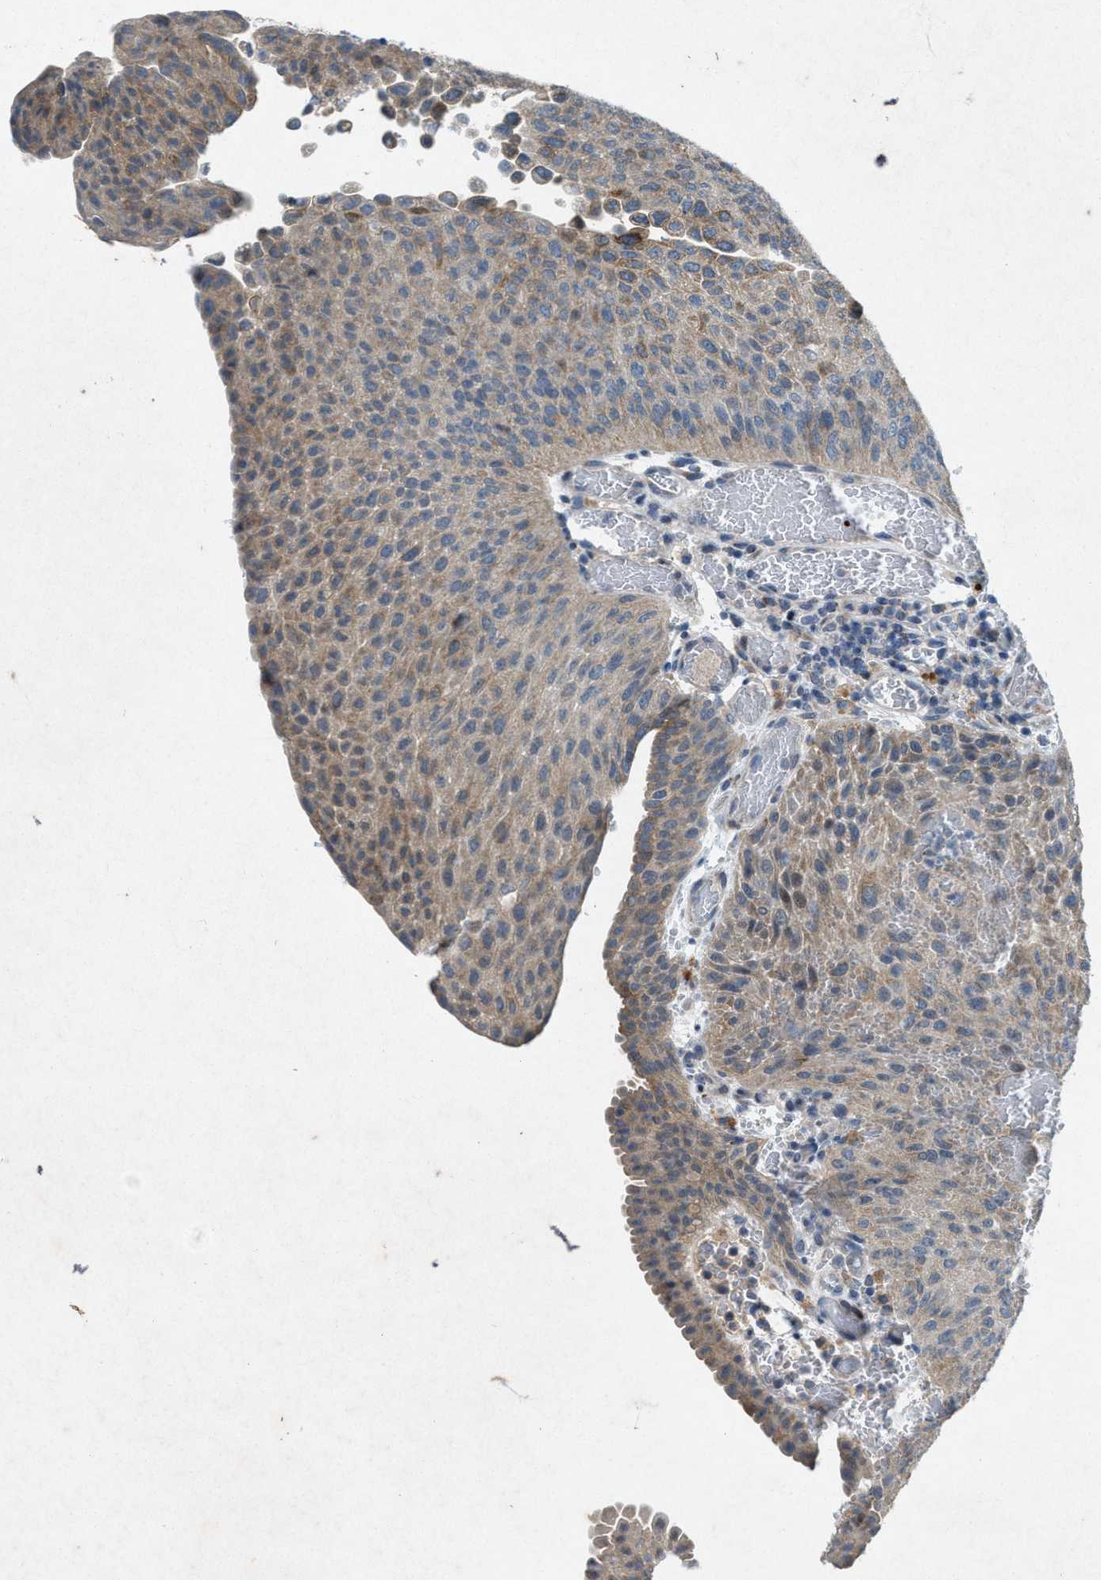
{"staining": {"intensity": "weak", "quantity": "25%-75%", "location": "cytoplasmic/membranous"}, "tissue": "urothelial cancer", "cell_type": "Tumor cells", "image_type": "cancer", "snomed": [{"axis": "morphology", "description": "Urothelial carcinoma, Low grade"}, {"axis": "morphology", "description": "Urothelial carcinoma, High grade"}, {"axis": "topography", "description": "Urinary bladder"}], "caption": "Tumor cells demonstrate low levels of weak cytoplasmic/membranous positivity in approximately 25%-75% of cells in urothelial cancer.", "gene": "URGCP", "patient": {"sex": "male", "age": 35}}